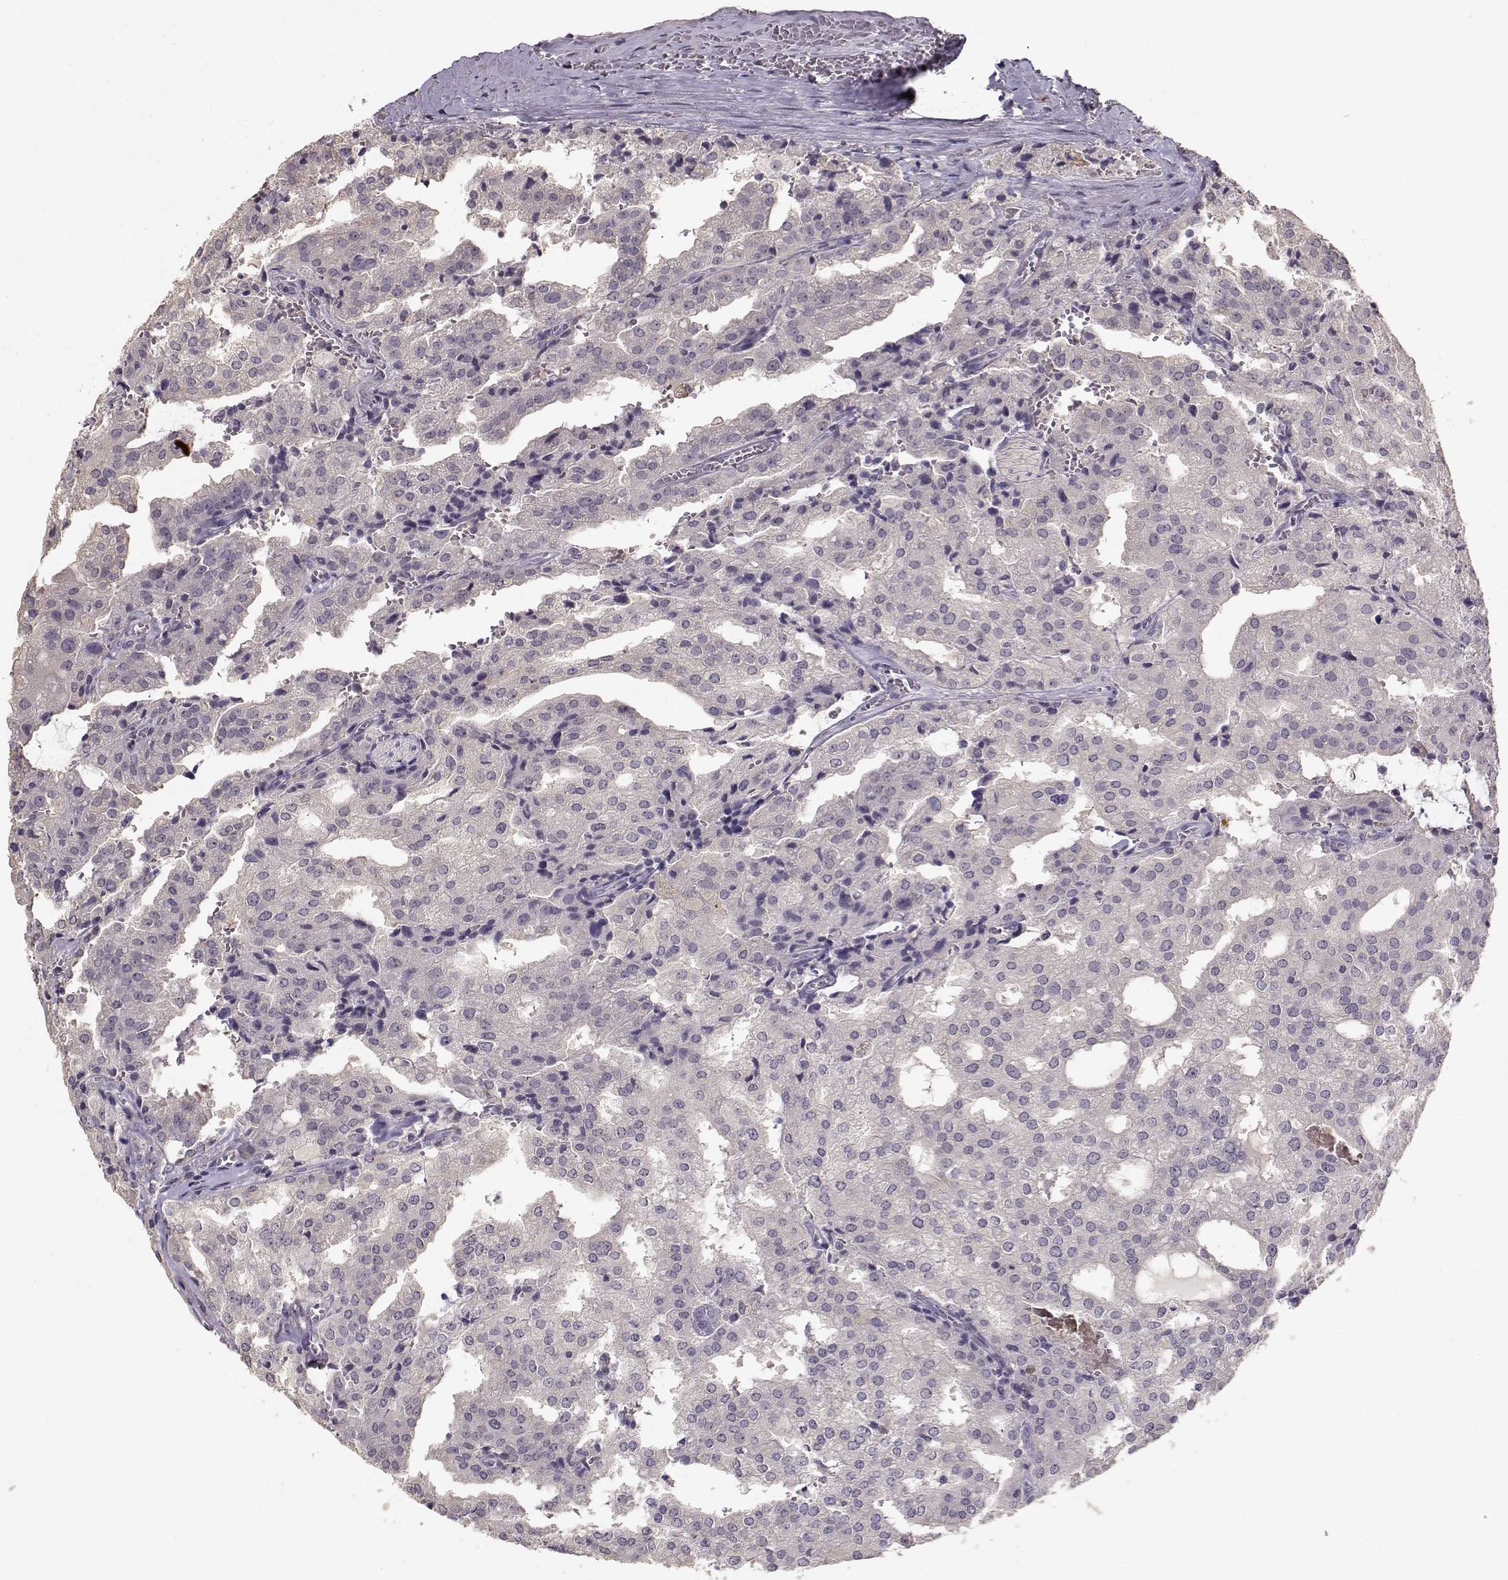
{"staining": {"intensity": "negative", "quantity": "none", "location": "none"}, "tissue": "prostate cancer", "cell_type": "Tumor cells", "image_type": "cancer", "snomed": [{"axis": "morphology", "description": "Adenocarcinoma, High grade"}, {"axis": "topography", "description": "Prostate"}], "caption": "Micrograph shows no protein expression in tumor cells of prostate high-grade adenocarcinoma tissue.", "gene": "UROC1", "patient": {"sex": "male", "age": 68}}